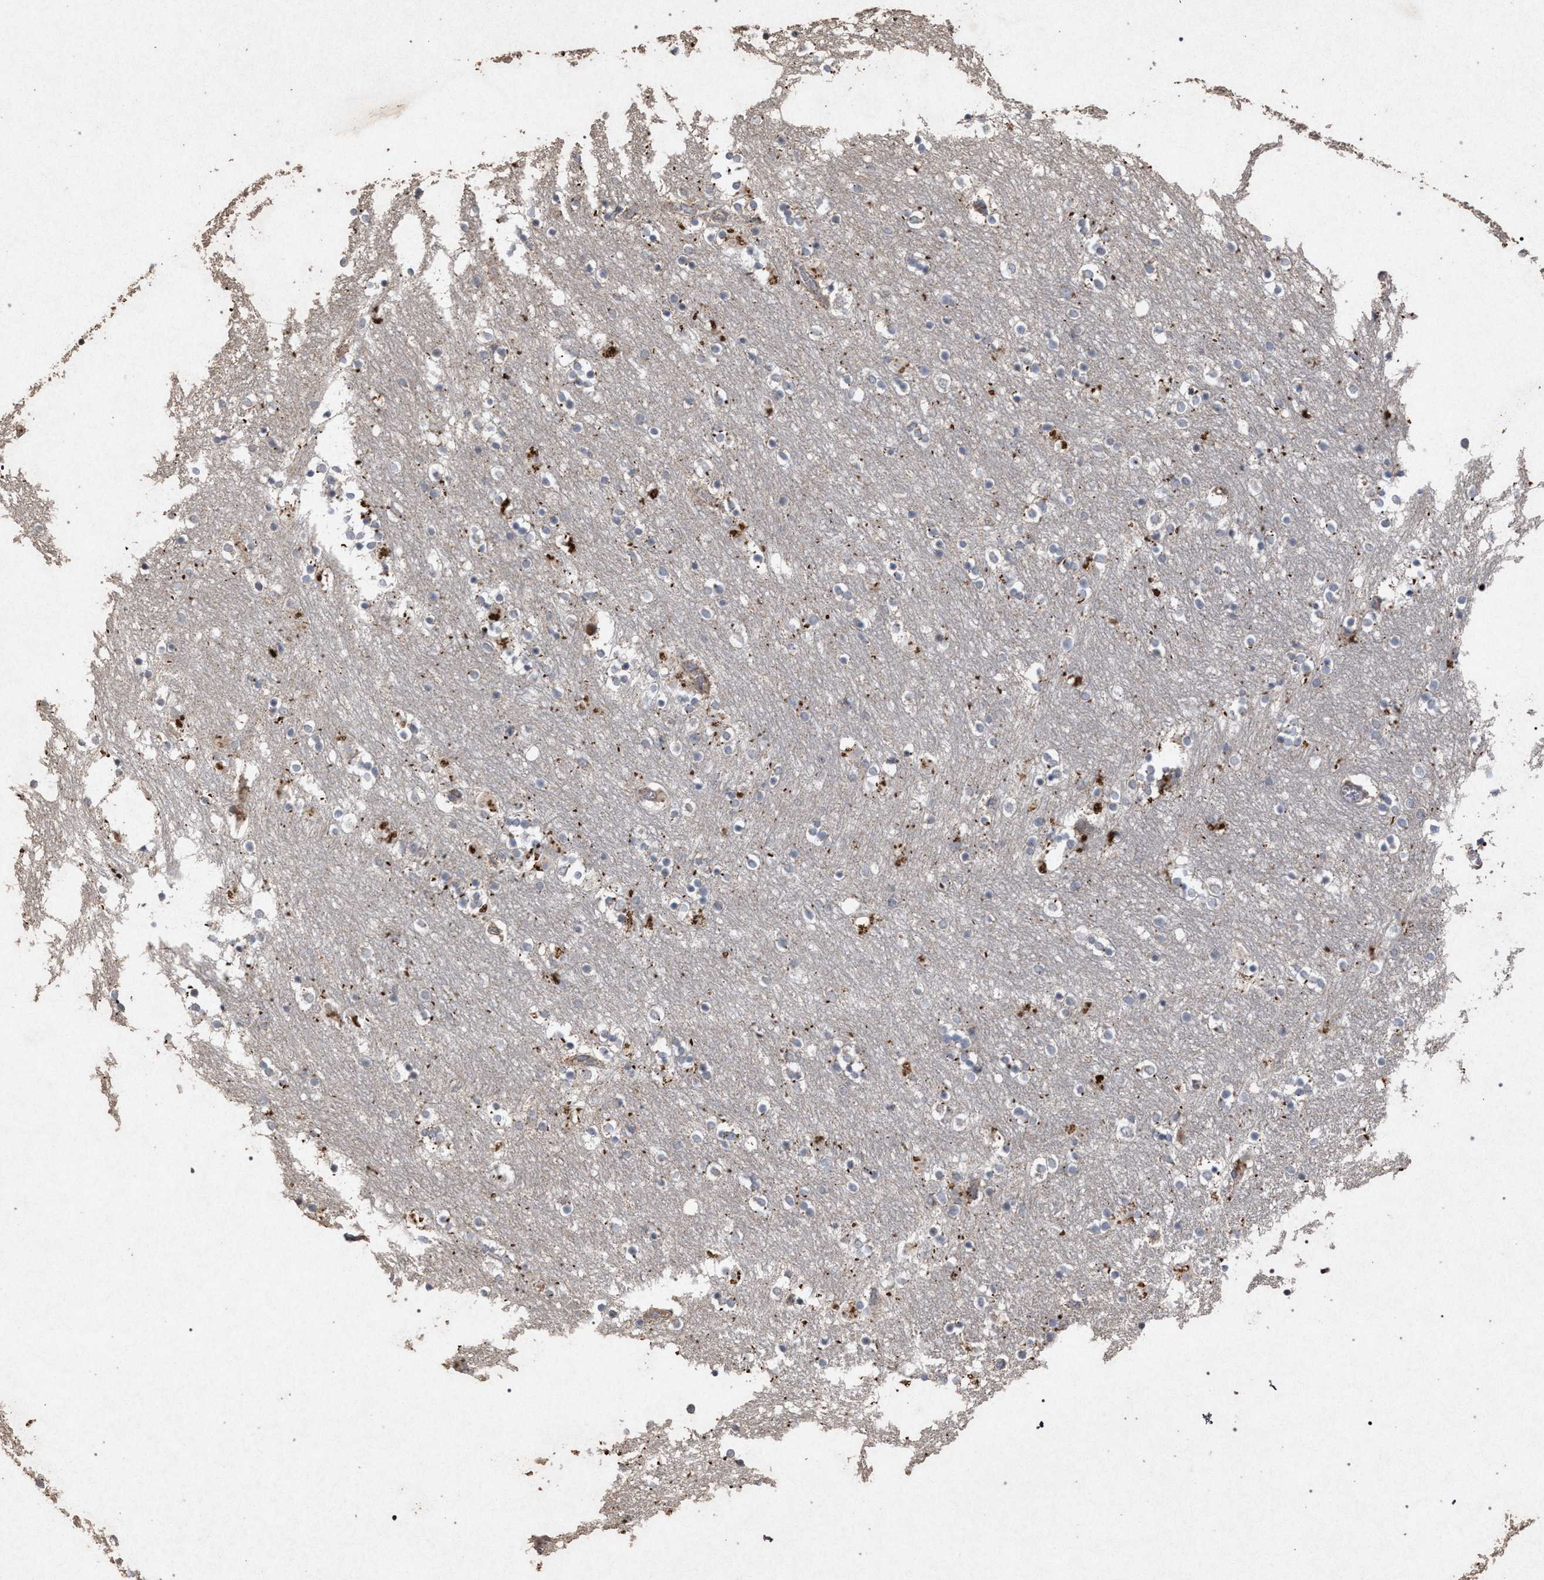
{"staining": {"intensity": "moderate", "quantity": "<25%", "location": "cytoplasmic/membranous"}, "tissue": "caudate", "cell_type": "Glial cells", "image_type": "normal", "snomed": [{"axis": "morphology", "description": "Normal tissue, NOS"}, {"axis": "topography", "description": "Lateral ventricle wall"}], "caption": "Immunohistochemistry histopathology image of normal human caudate stained for a protein (brown), which demonstrates low levels of moderate cytoplasmic/membranous expression in approximately <25% of glial cells.", "gene": "PKD2L1", "patient": {"sex": "female", "age": 54}}